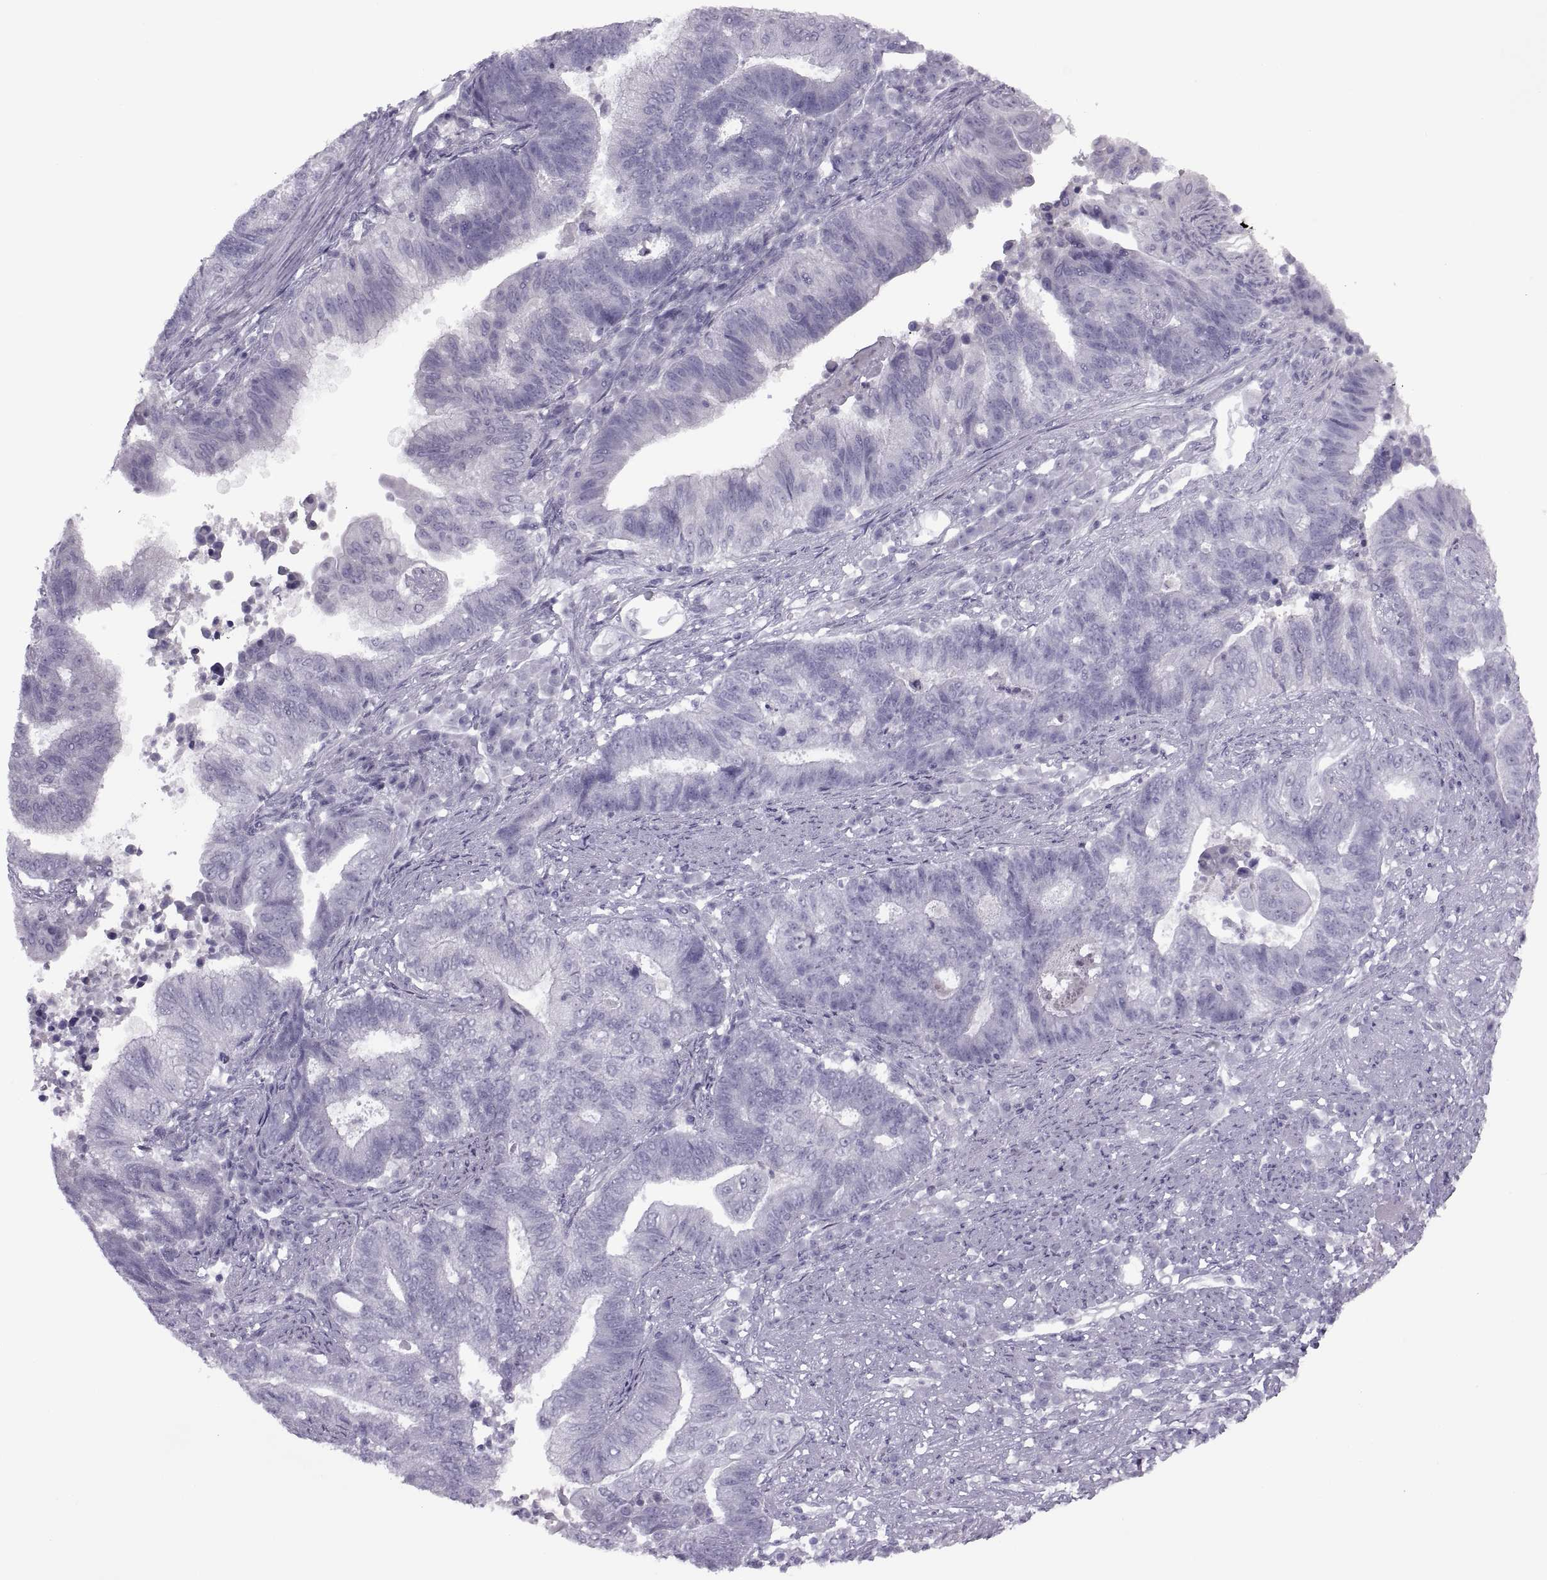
{"staining": {"intensity": "negative", "quantity": "none", "location": "none"}, "tissue": "endometrial cancer", "cell_type": "Tumor cells", "image_type": "cancer", "snomed": [{"axis": "morphology", "description": "Adenocarcinoma, NOS"}, {"axis": "topography", "description": "Uterus"}, {"axis": "topography", "description": "Endometrium"}], "caption": "A high-resolution image shows immunohistochemistry (IHC) staining of adenocarcinoma (endometrial), which exhibits no significant staining in tumor cells.", "gene": "FAM24A", "patient": {"sex": "female", "age": 54}}